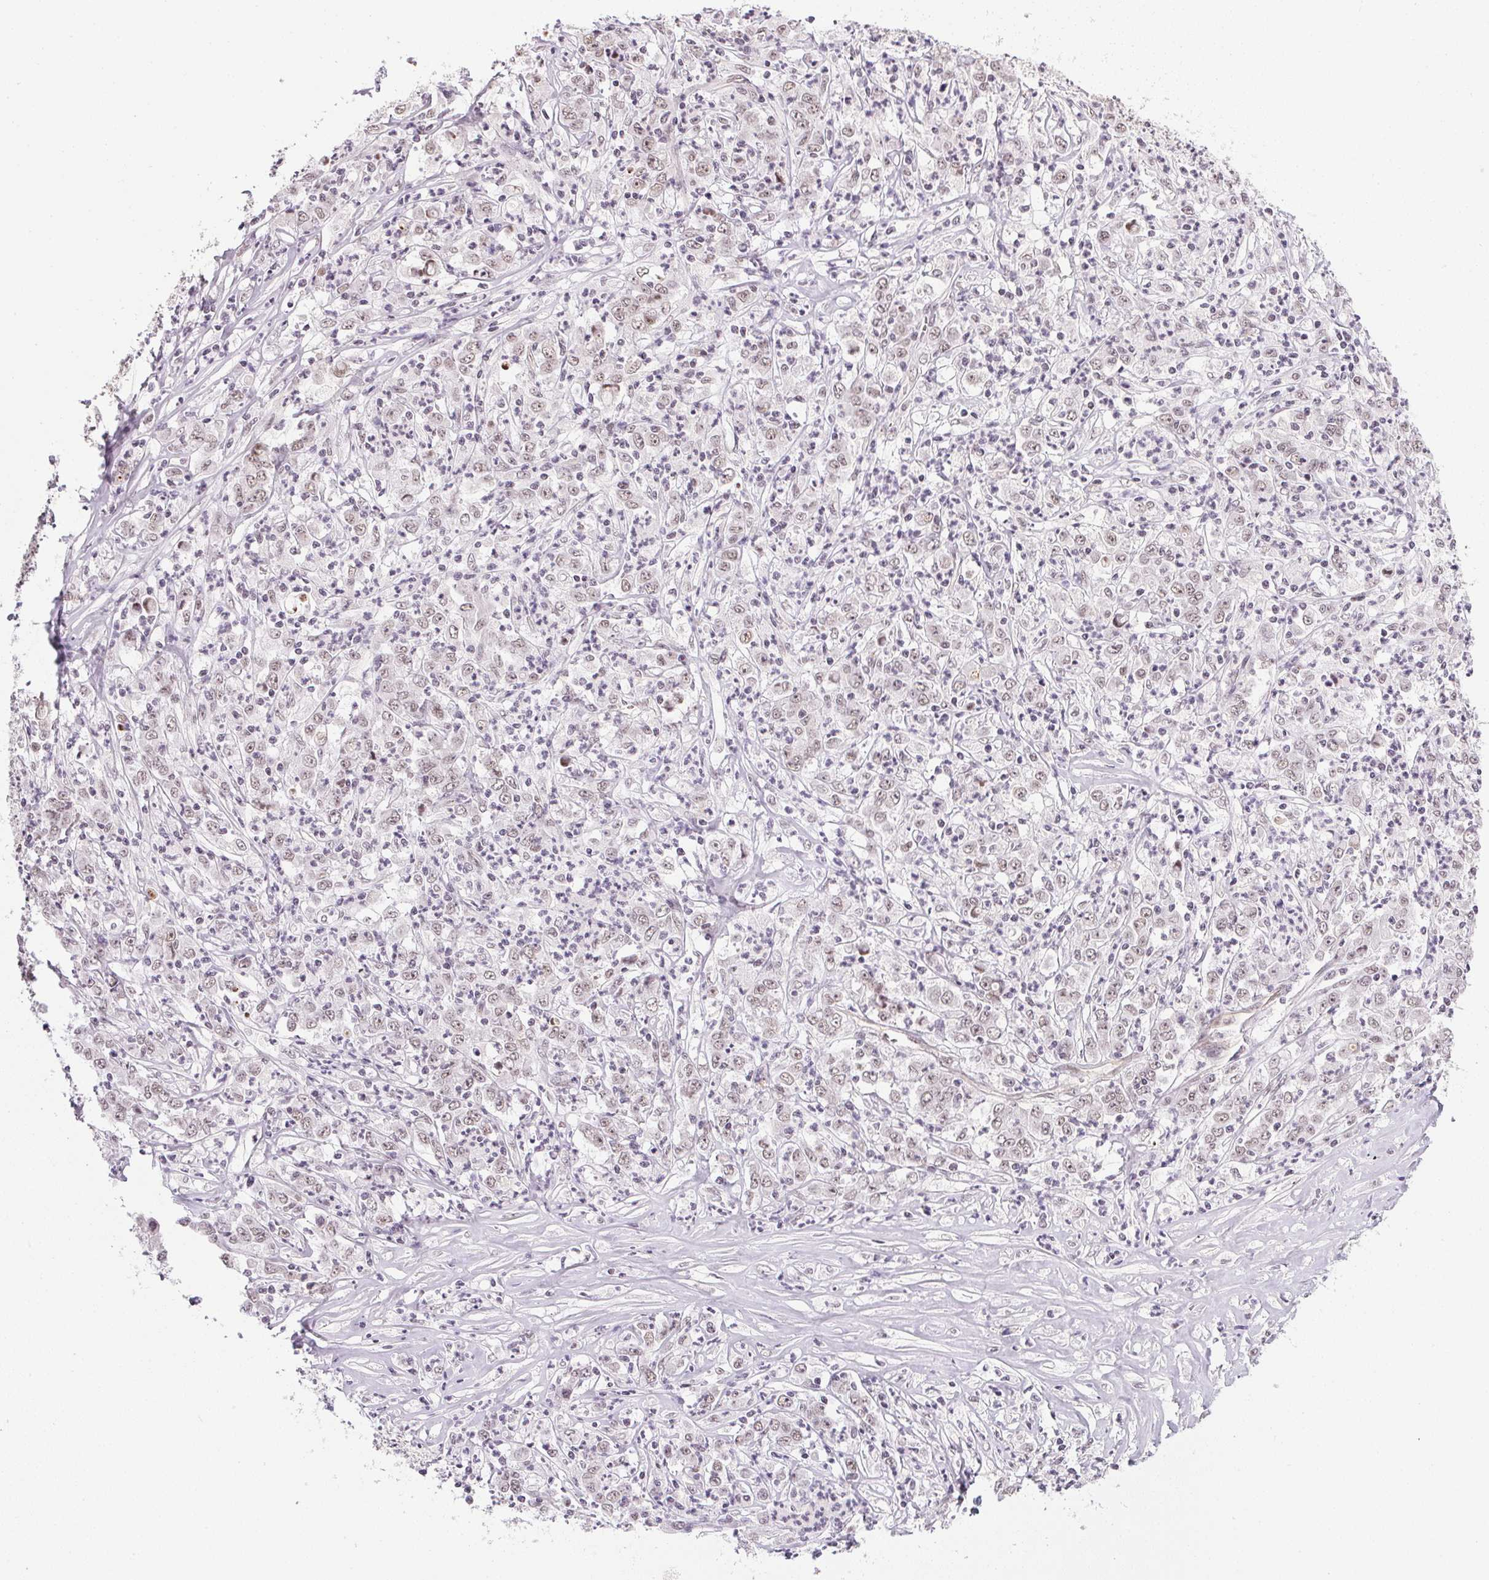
{"staining": {"intensity": "weak", "quantity": "25%-75%", "location": "nuclear"}, "tissue": "stomach cancer", "cell_type": "Tumor cells", "image_type": "cancer", "snomed": [{"axis": "morphology", "description": "Adenocarcinoma, NOS"}, {"axis": "topography", "description": "Stomach, lower"}], "caption": "Adenocarcinoma (stomach) tissue reveals weak nuclear staining in approximately 25%-75% of tumor cells (DAB IHC, brown staining for protein, blue staining for nuclei).", "gene": "SRSF7", "patient": {"sex": "female", "age": 71}}